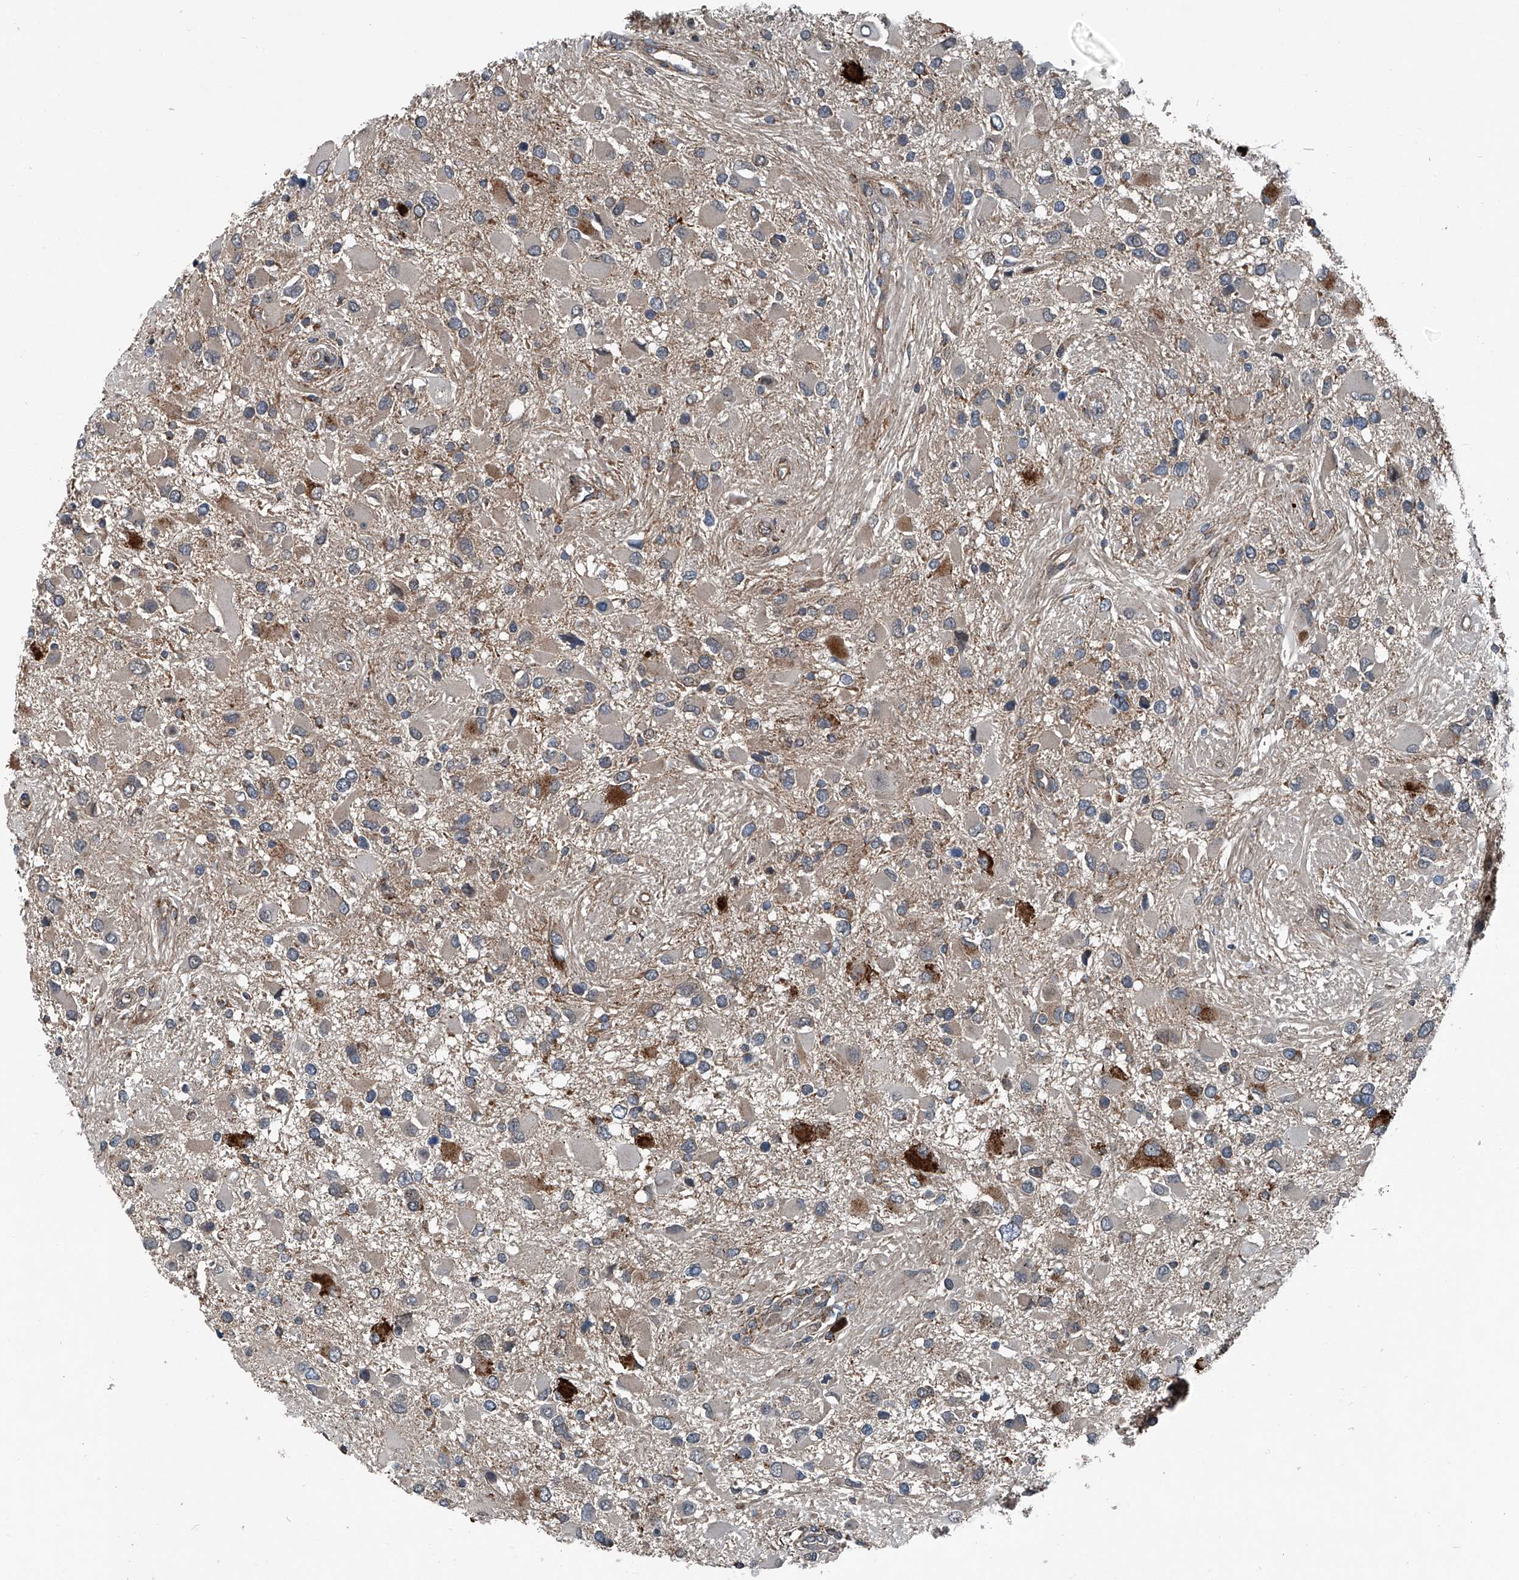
{"staining": {"intensity": "weak", "quantity": "25%-75%", "location": "cytoplasmic/membranous"}, "tissue": "glioma", "cell_type": "Tumor cells", "image_type": "cancer", "snomed": [{"axis": "morphology", "description": "Glioma, malignant, High grade"}, {"axis": "topography", "description": "Brain"}], "caption": "Protein staining by IHC demonstrates weak cytoplasmic/membranous expression in approximately 25%-75% of tumor cells in malignant glioma (high-grade).", "gene": "SENP2", "patient": {"sex": "male", "age": 53}}